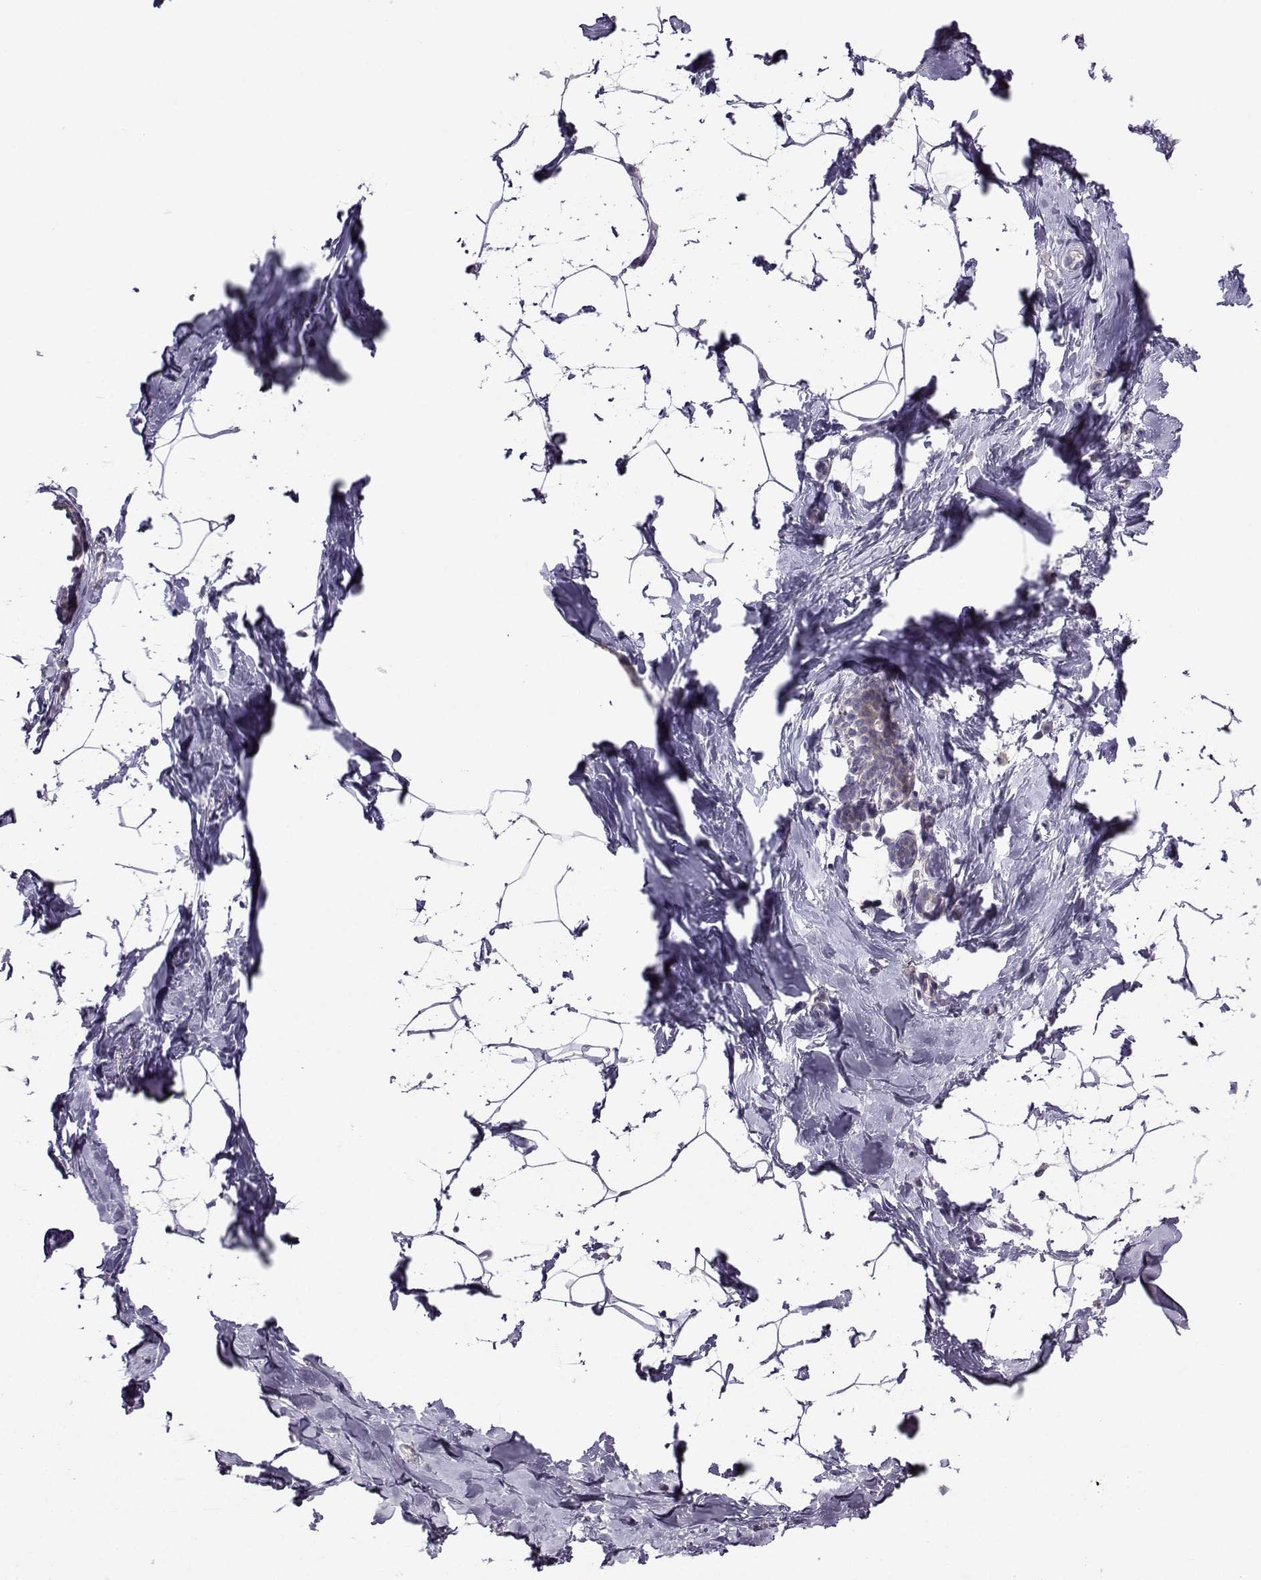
{"staining": {"intensity": "negative", "quantity": "none", "location": "none"}, "tissue": "breast", "cell_type": "Adipocytes", "image_type": "normal", "snomed": [{"axis": "morphology", "description": "Normal tissue, NOS"}, {"axis": "topography", "description": "Breast"}], "caption": "This is a histopathology image of immunohistochemistry staining of normal breast, which shows no positivity in adipocytes.", "gene": "DDX20", "patient": {"sex": "female", "age": 32}}